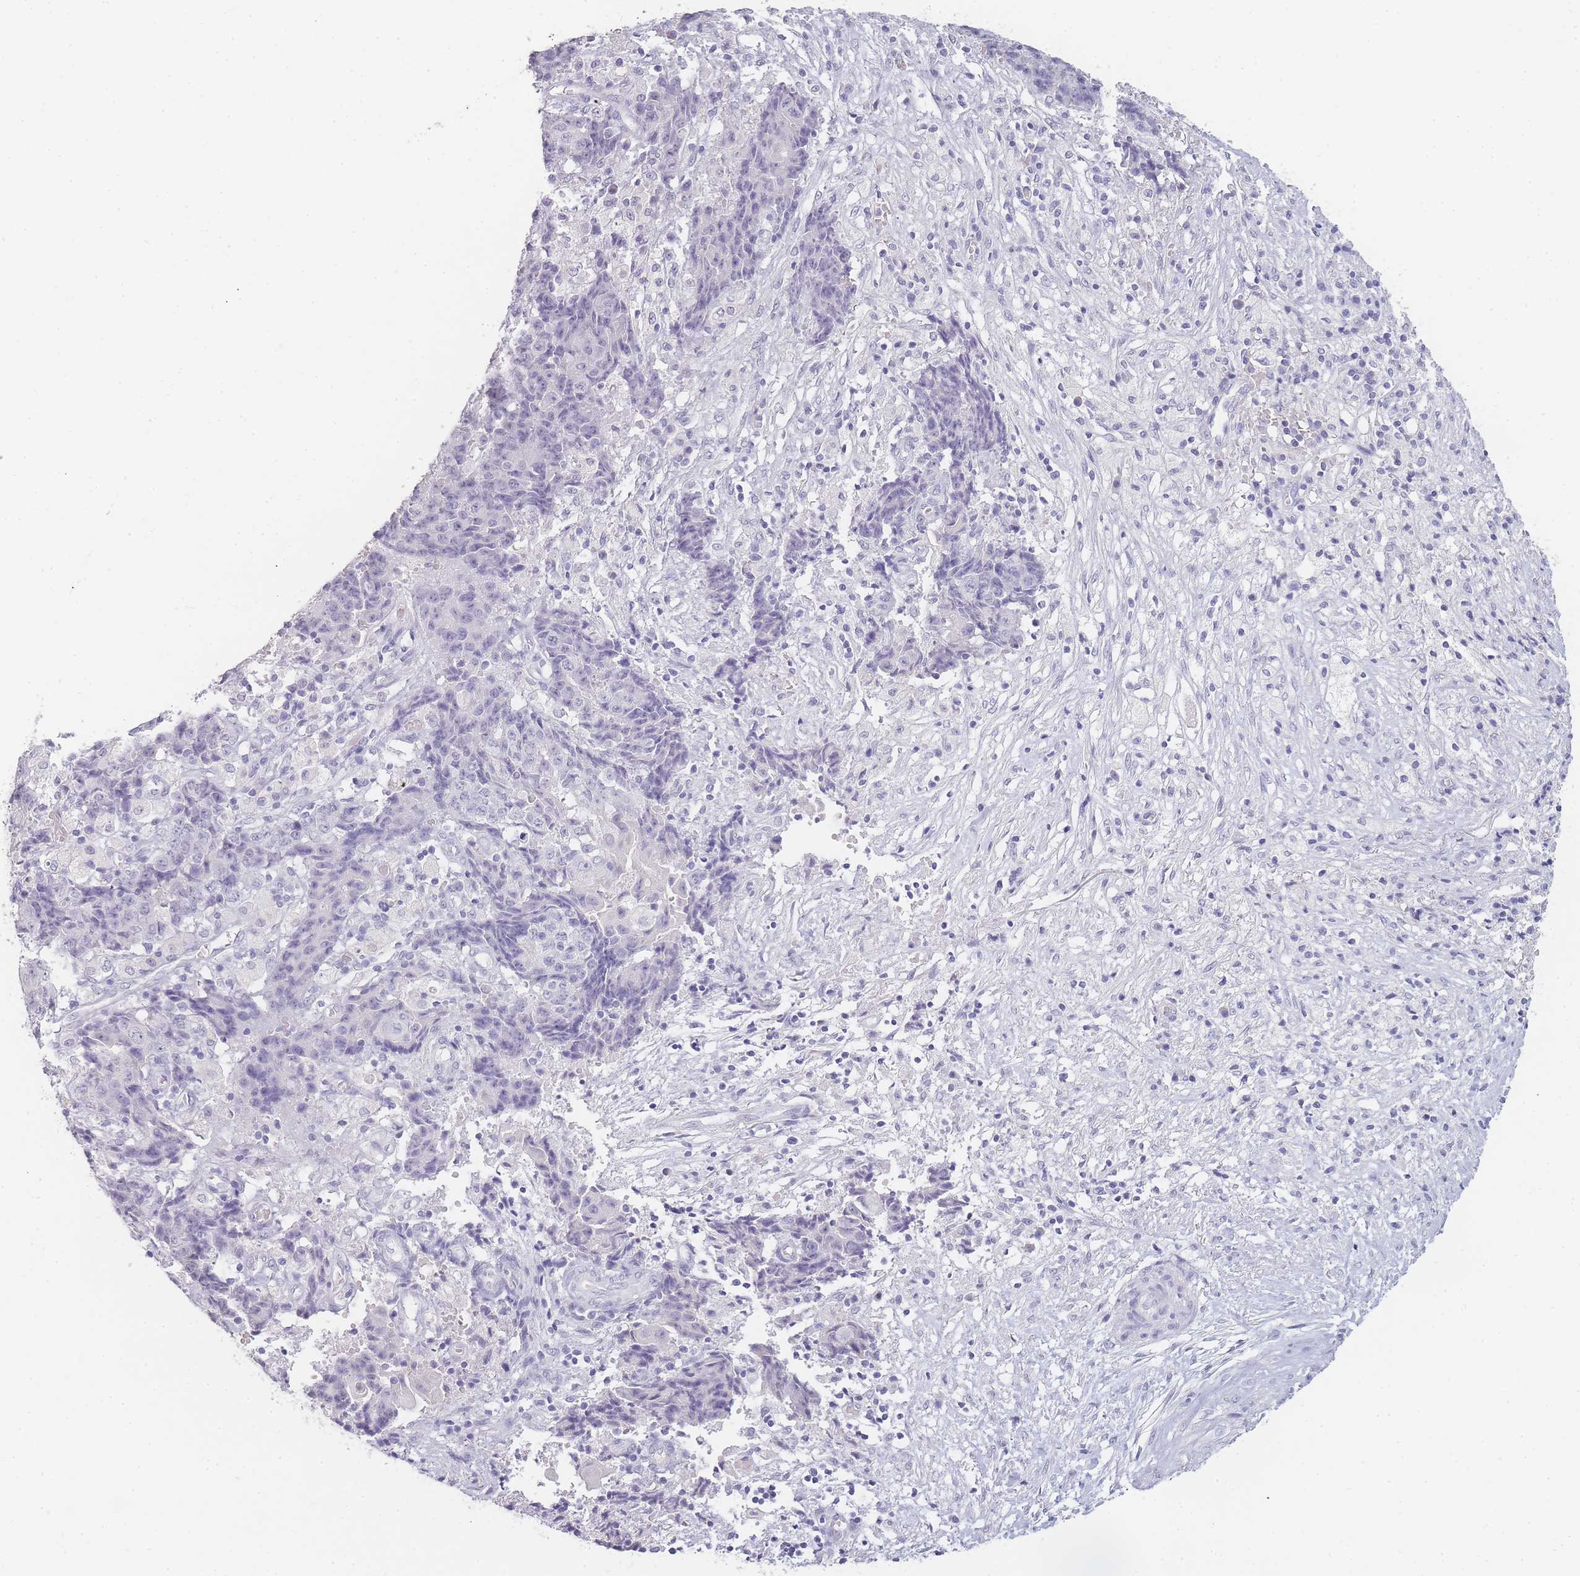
{"staining": {"intensity": "negative", "quantity": "none", "location": "none"}, "tissue": "ovarian cancer", "cell_type": "Tumor cells", "image_type": "cancer", "snomed": [{"axis": "morphology", "description": "Carcinoma, endometroid"}, {"axis": "topography", "description": "Ovary"}], "caption": "Histopathology image shows no significant protein expression in tumor cells of ovarian cancer. (Brightfield microscopy of DAB immunohistochemistry at high magnification).", "gene": "INS", "patient": {"sex": "female", "age": 42}}